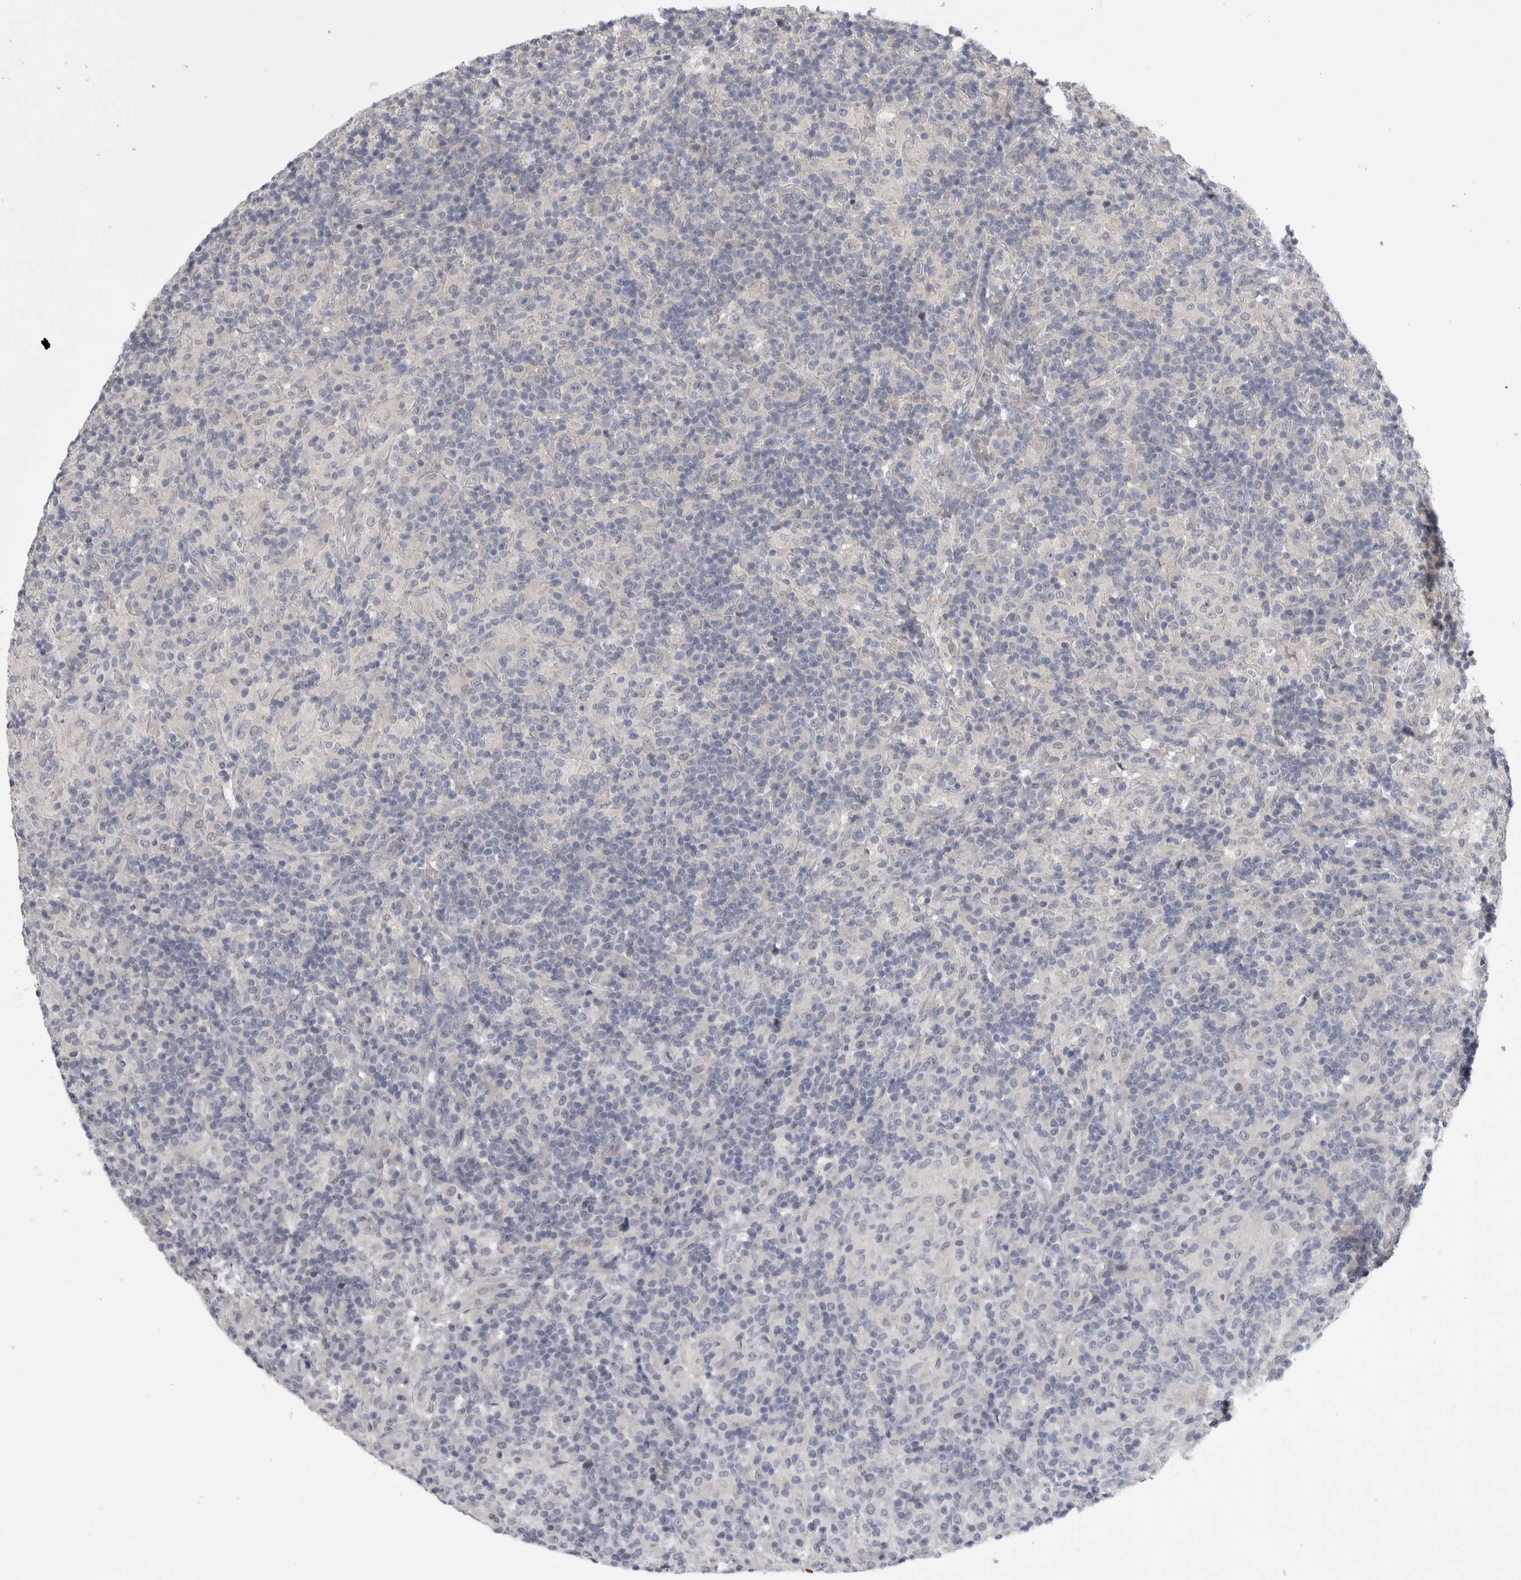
{"staining": {"intensity": "negative", "quantity": "none", "location": "none"}, "tissue": "lymphoma", "cell_type": "Tumor cells", "image_type": "cancer", "snomed": [{"axis": "morphology", "description": "Hodgkin's disease, NOS"}, {"axis": "topography", "description": "Lymph node"}], "caption": "Protein analysis of Hodgkin's disease exhibits no significant staining in tumor cells.", "gene": "ZNF114", "patient": {"sex": "male", "age": 70}}